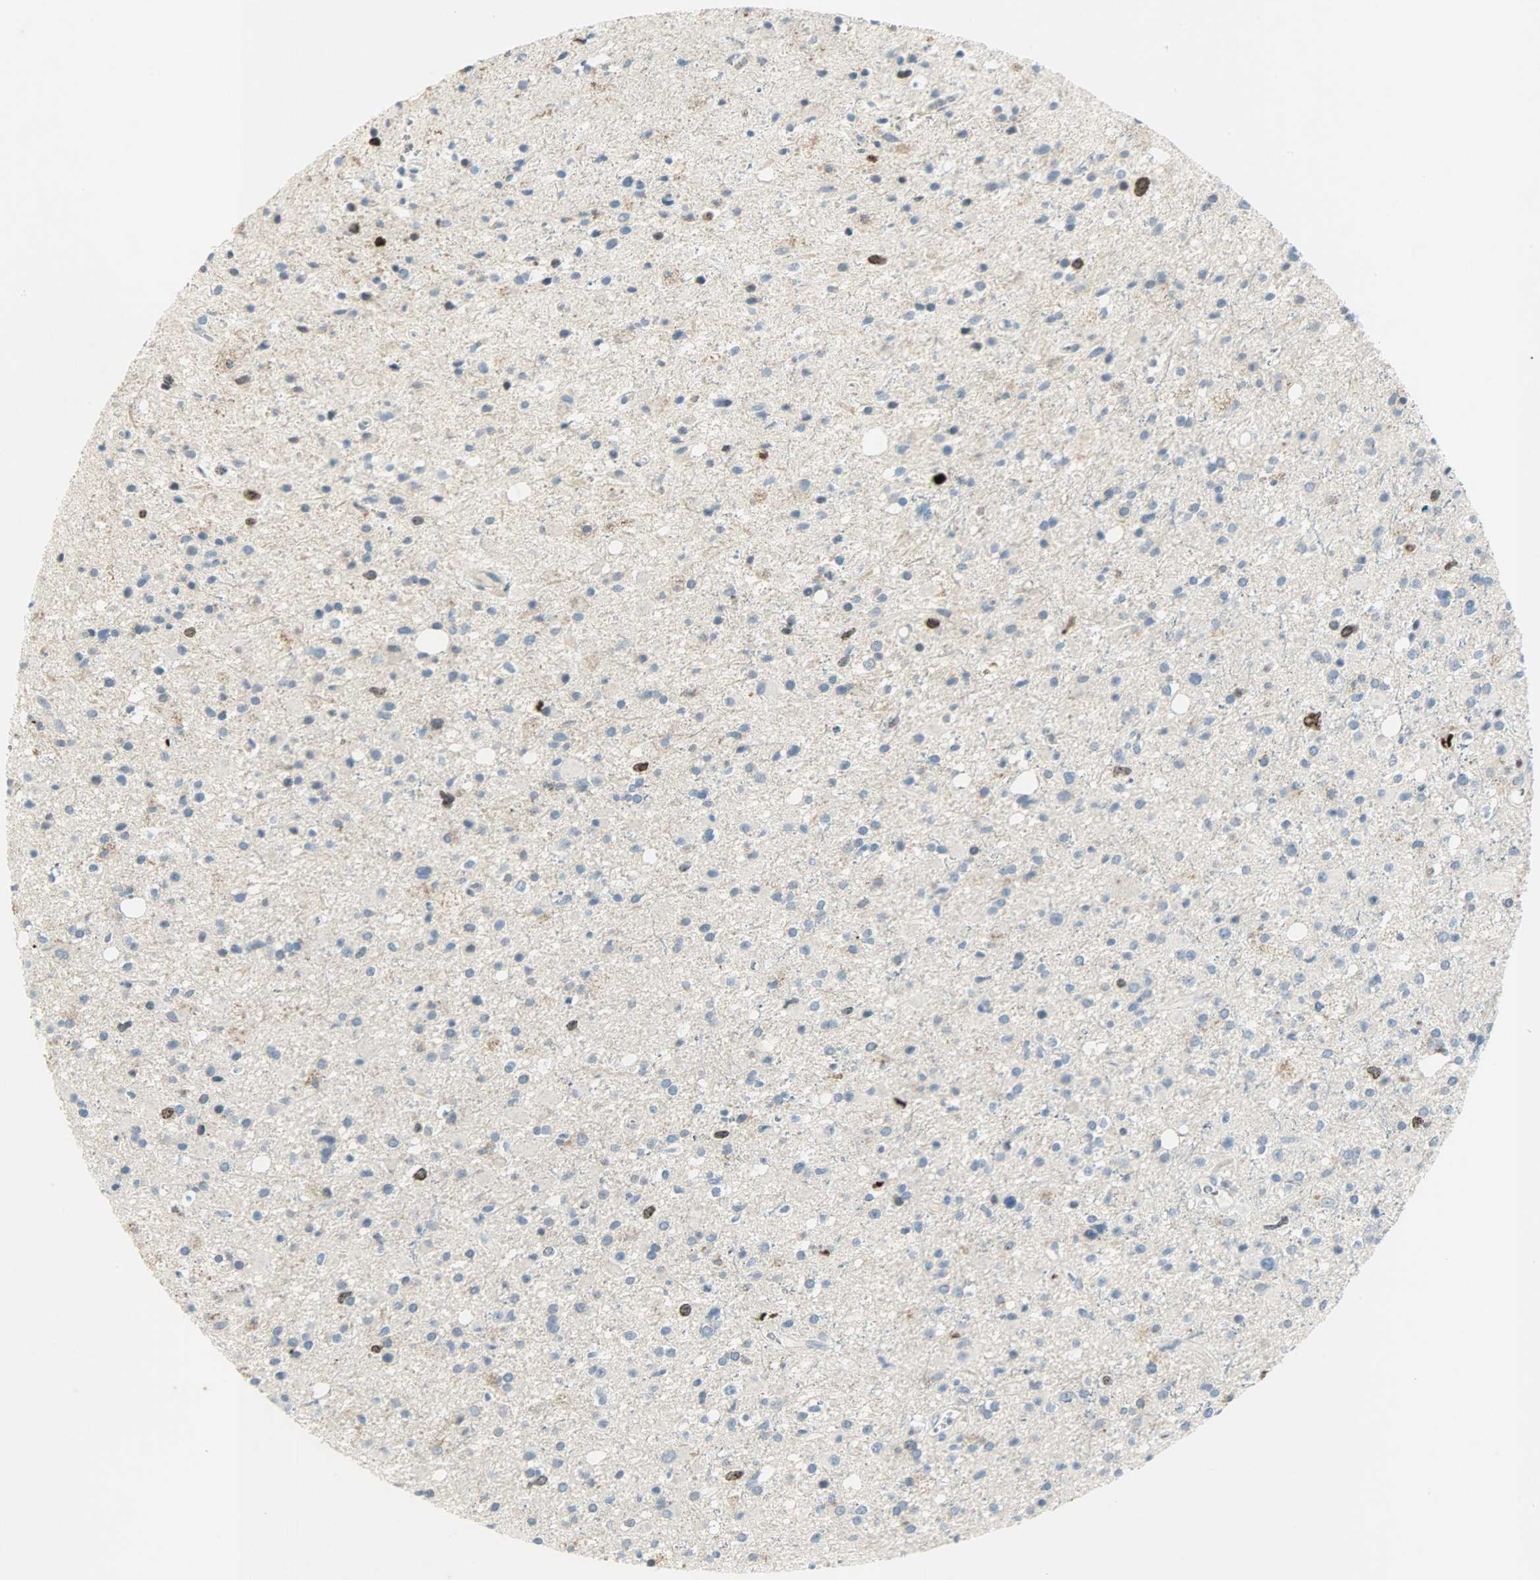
{"staining": {"intensity": "strong", "quantity": "<25%", "location": "nuclear"}, "tissue": "glioma", "cell_type": "Tumor cells", "image_type": "cancer", "snomed": [{"axis": "morphology", "description": "Glioma, malignant, High grade"}, {"axis": "topography", "description": "Brain"}], "caption": "Strong nuclear protein staining is appreciated in about <25% of tumor cells in malignant glioma (high-grade). The staining was performed using DAB (3,3'-diaminobenzidine), with brown indicating positive protein expression. Nuclei are stained blue with hematoxylin.", "gene": "AURKB", "patient": {"sex": "male", "age": 33}}